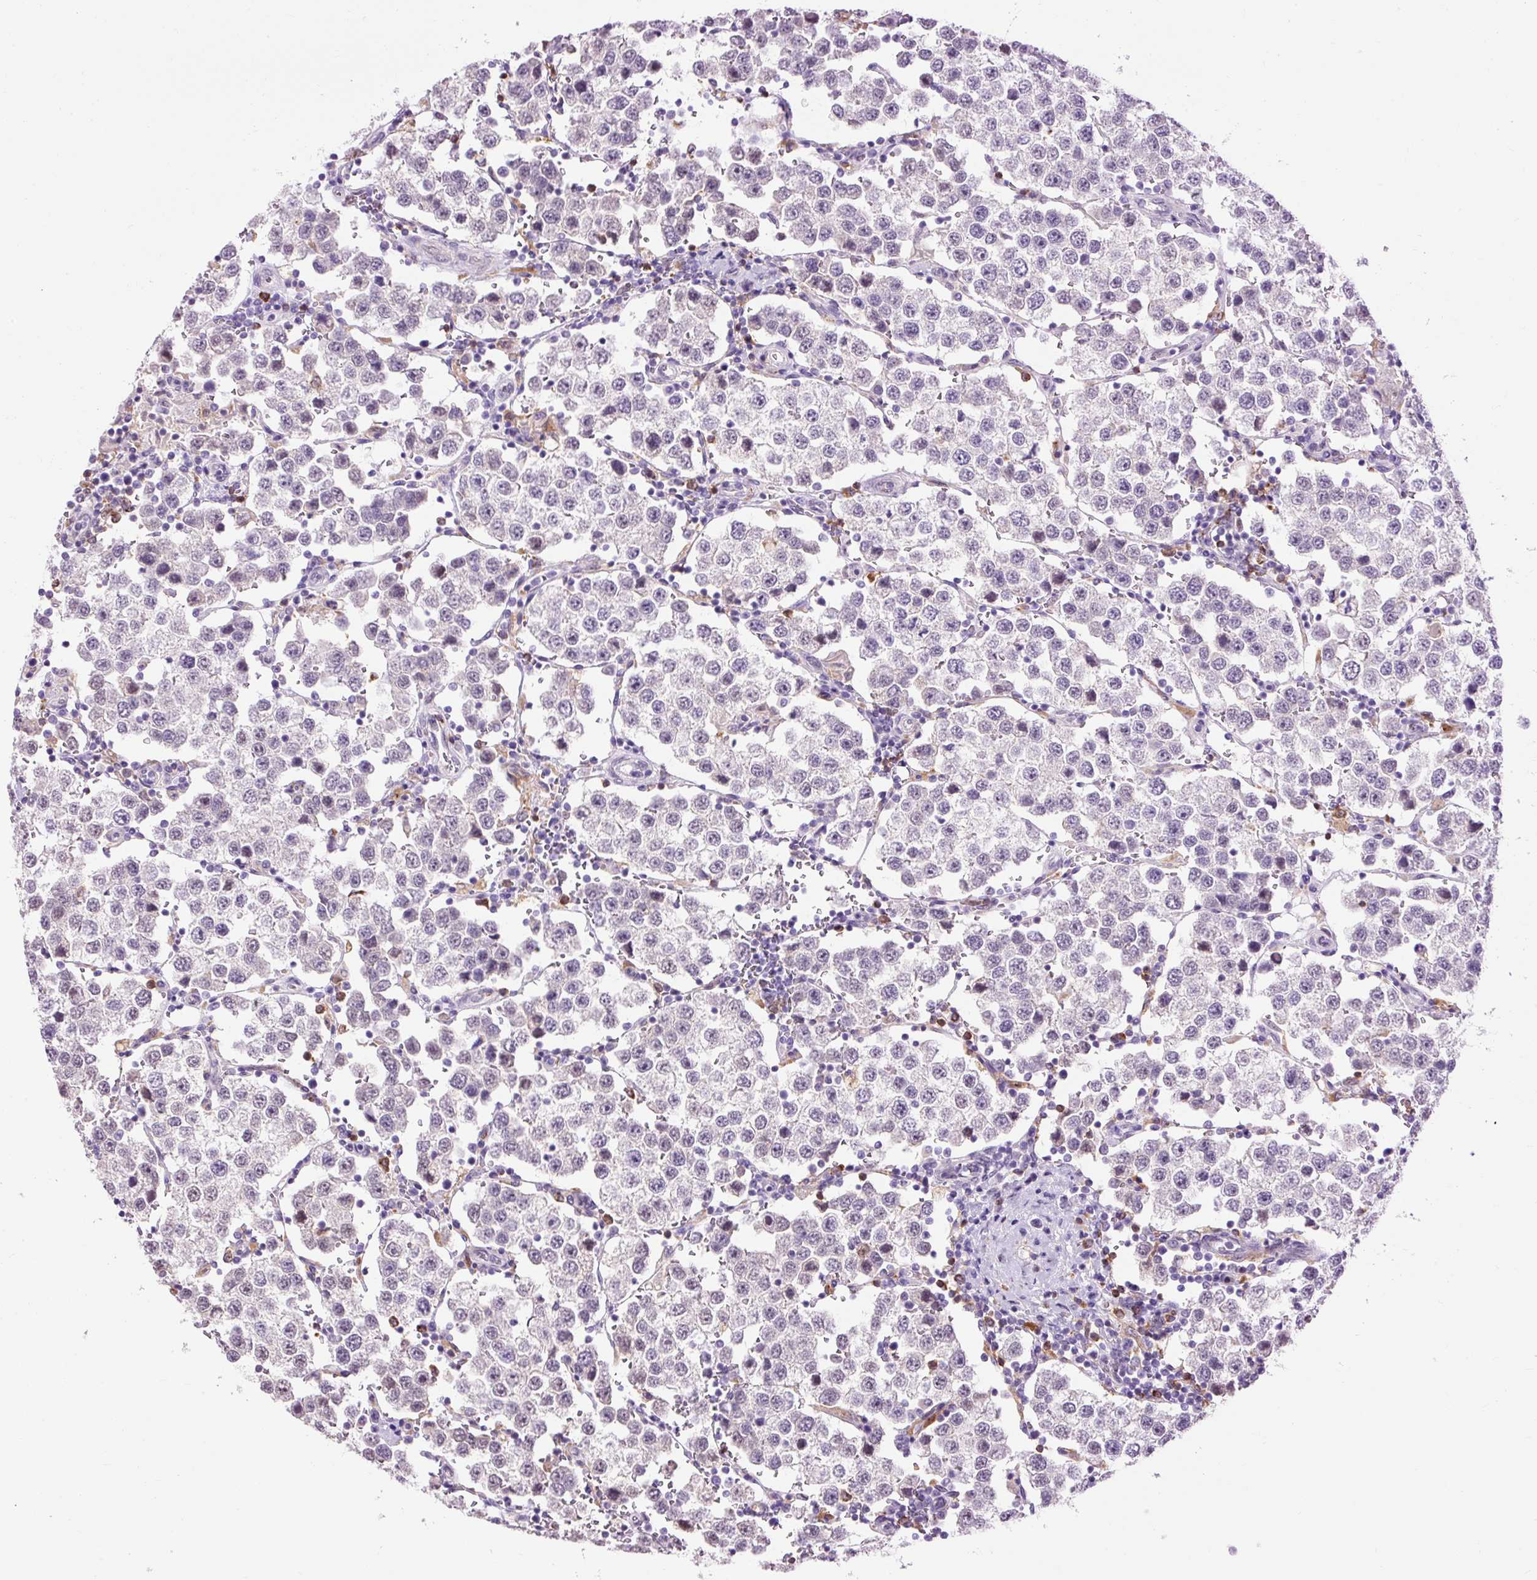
{"staining": {"intensity": "negative", "quantity": "none", "location": "none"}, "tissue": "testis cancer", "cell_type": "Tumor cells", "image_type": "cancer", "snomed": [{"axis": "morphology", "description": "Seminoma, NOS"}, {"axis": "topography", "description": "Testis"}], "caption": "An image of testis cancer stained for a protein reveals no brown staining in tumor cells.", "gene": "LY86", "patient": {"sex": "male", "age": 37}}